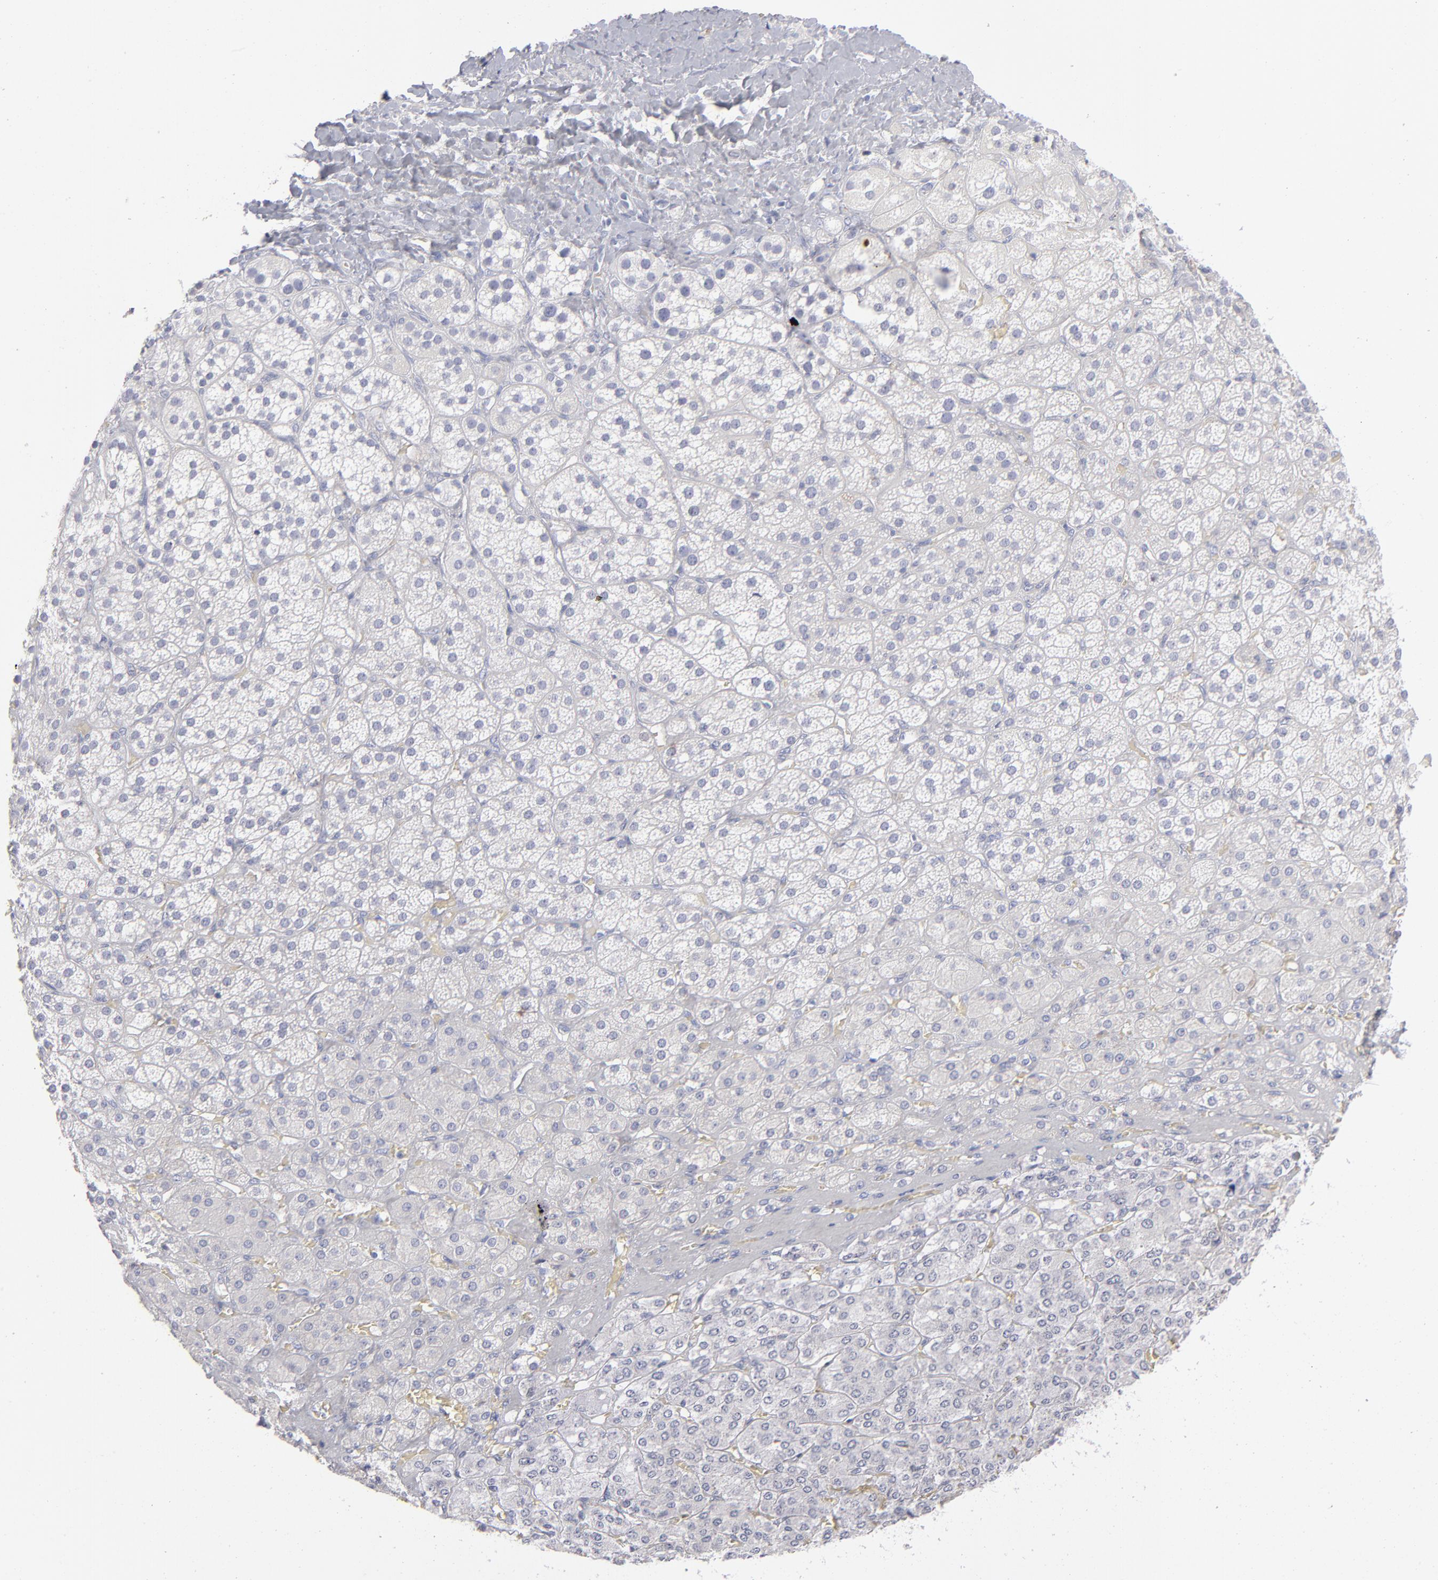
{"staining": {"intensity": "negative", "quantity": "none", "location": "none"}, "tissue": "adrenal gland", "cell_type": "Glandular cells", "image_type": "normal", "snomed": [{"axis": "morphology", "description": "Normal tissue, NOS"}, {"axis": "topography", "description": "Adrenal gland"}], "caption": "IHC image of benign human adrenal gland stained for a protein (brown), which reveals no positivity in glandular cells. (DAB immunohistochemistry, high magnification).", "gene": "HP", "patient": {"sex": "female", "age": 71}}